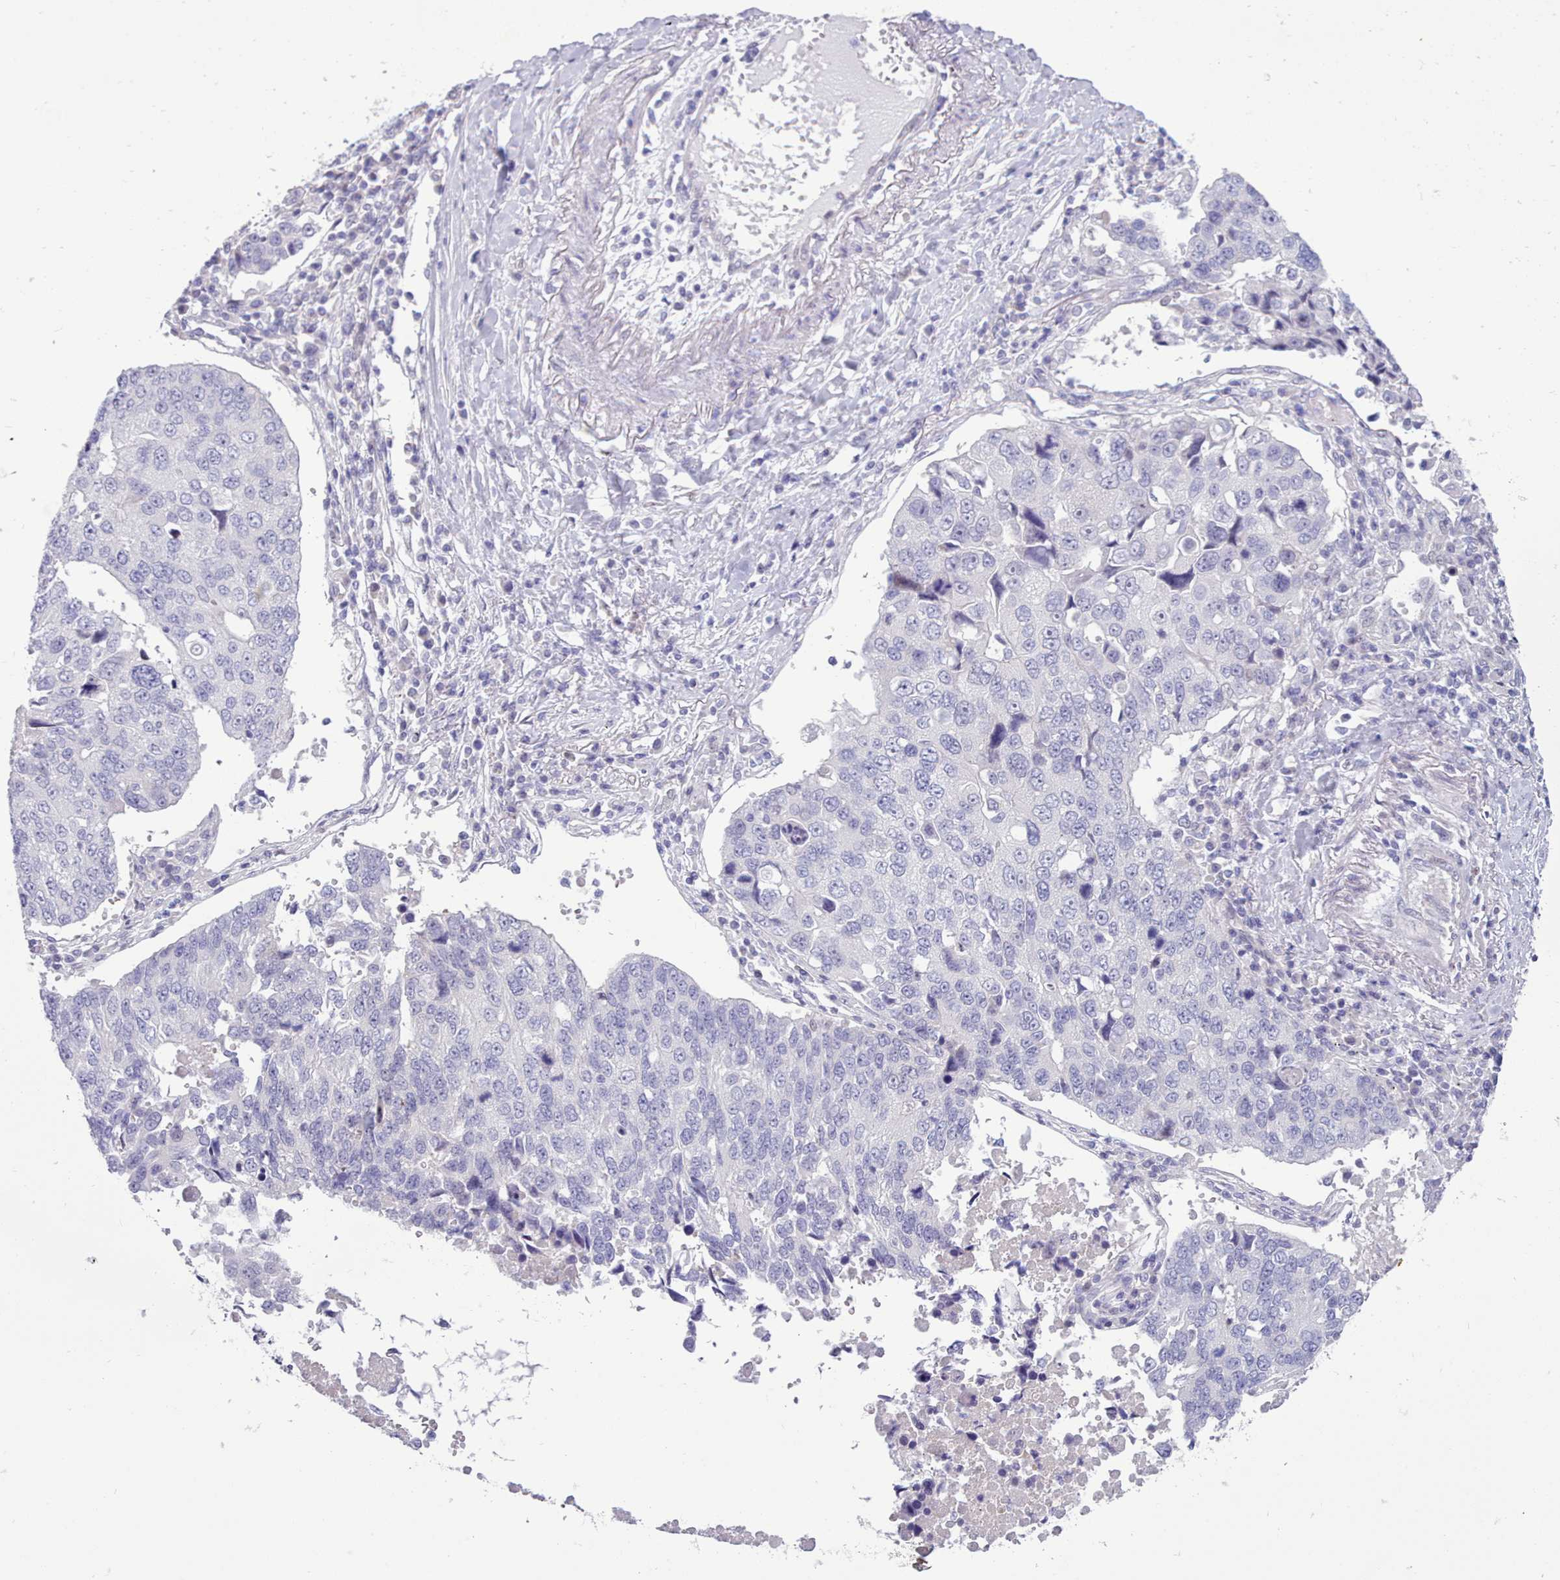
{"staining": {"intensity": "negative", "quantity": "none", "location": "none"}, "tissue": "lung cancer", "cell_type": "Tumor cells", "image_type": "cancer", "snomed": [{"axis": "morphology", "description": "Squamous cell carcinoma, NOS"}, {"axis": "topography", "description": "Lung"}], "caption": "DAB (3,3'-diaminobenzidine) immunohistochemical staining of squamous cell carcinoma (lung) demonstrates no significant positivity in tumor cells.", "gene": "TMEM253", "patient": {"sex": "female", "age": 66}}